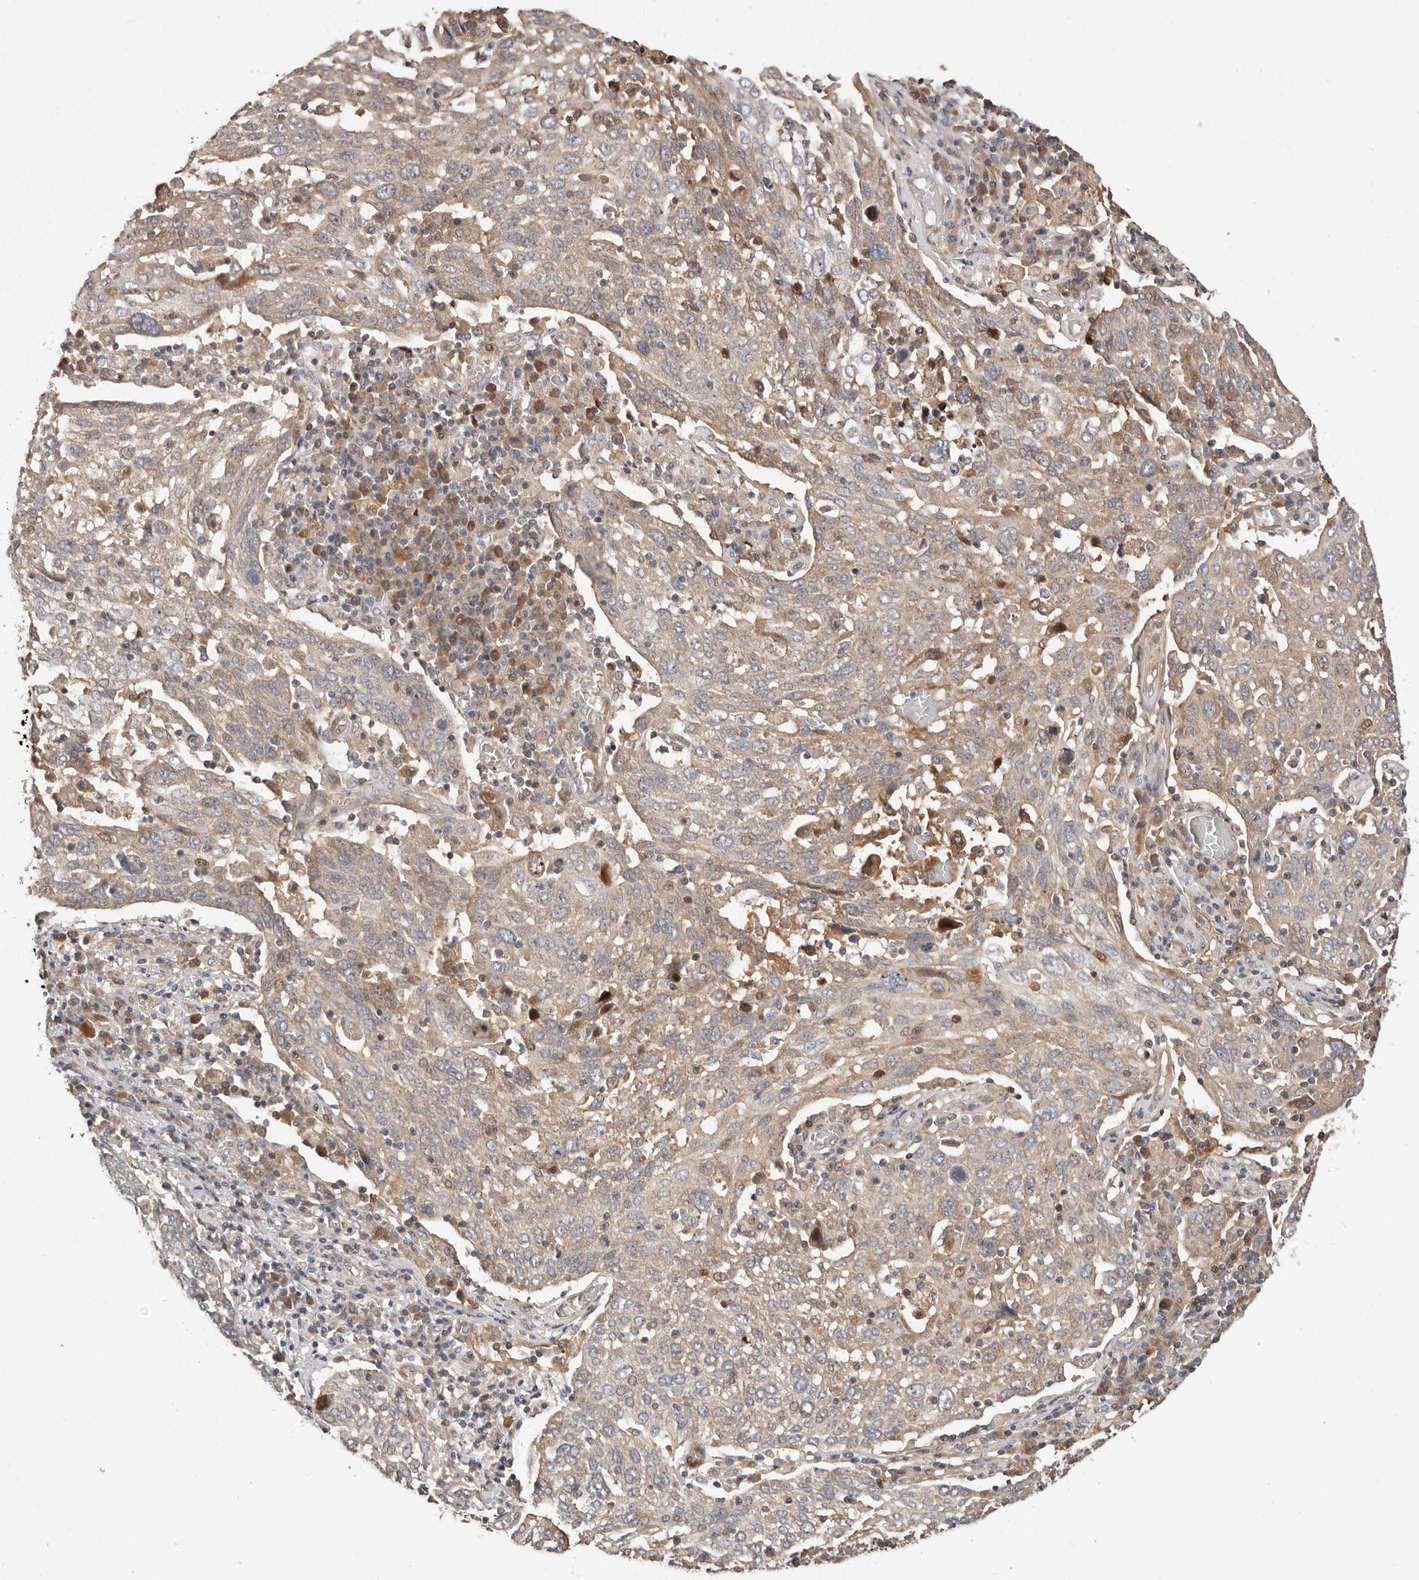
{"staining": {"intensity": "weak", "quantity": "25%-75%", "location": "cytoplasmic/membranous"}, "tissue": "lung cancer", "cell_type": "Tumor cells", "image_type": "cancer", "snomed": [{"axis": "morphology", "description": "Squamous cell carcinoma, NOS"}, {"axis": "topography", "description": "Lung"}], "caption": "Lung cancer (squamous cell carcinoma) tissue reveals weak cytoplasmic/membranous positivity in approximately 25%-75% of tumor cells", "gene": "DOP1A", "patient": {"sex": "male", "age": 65}}